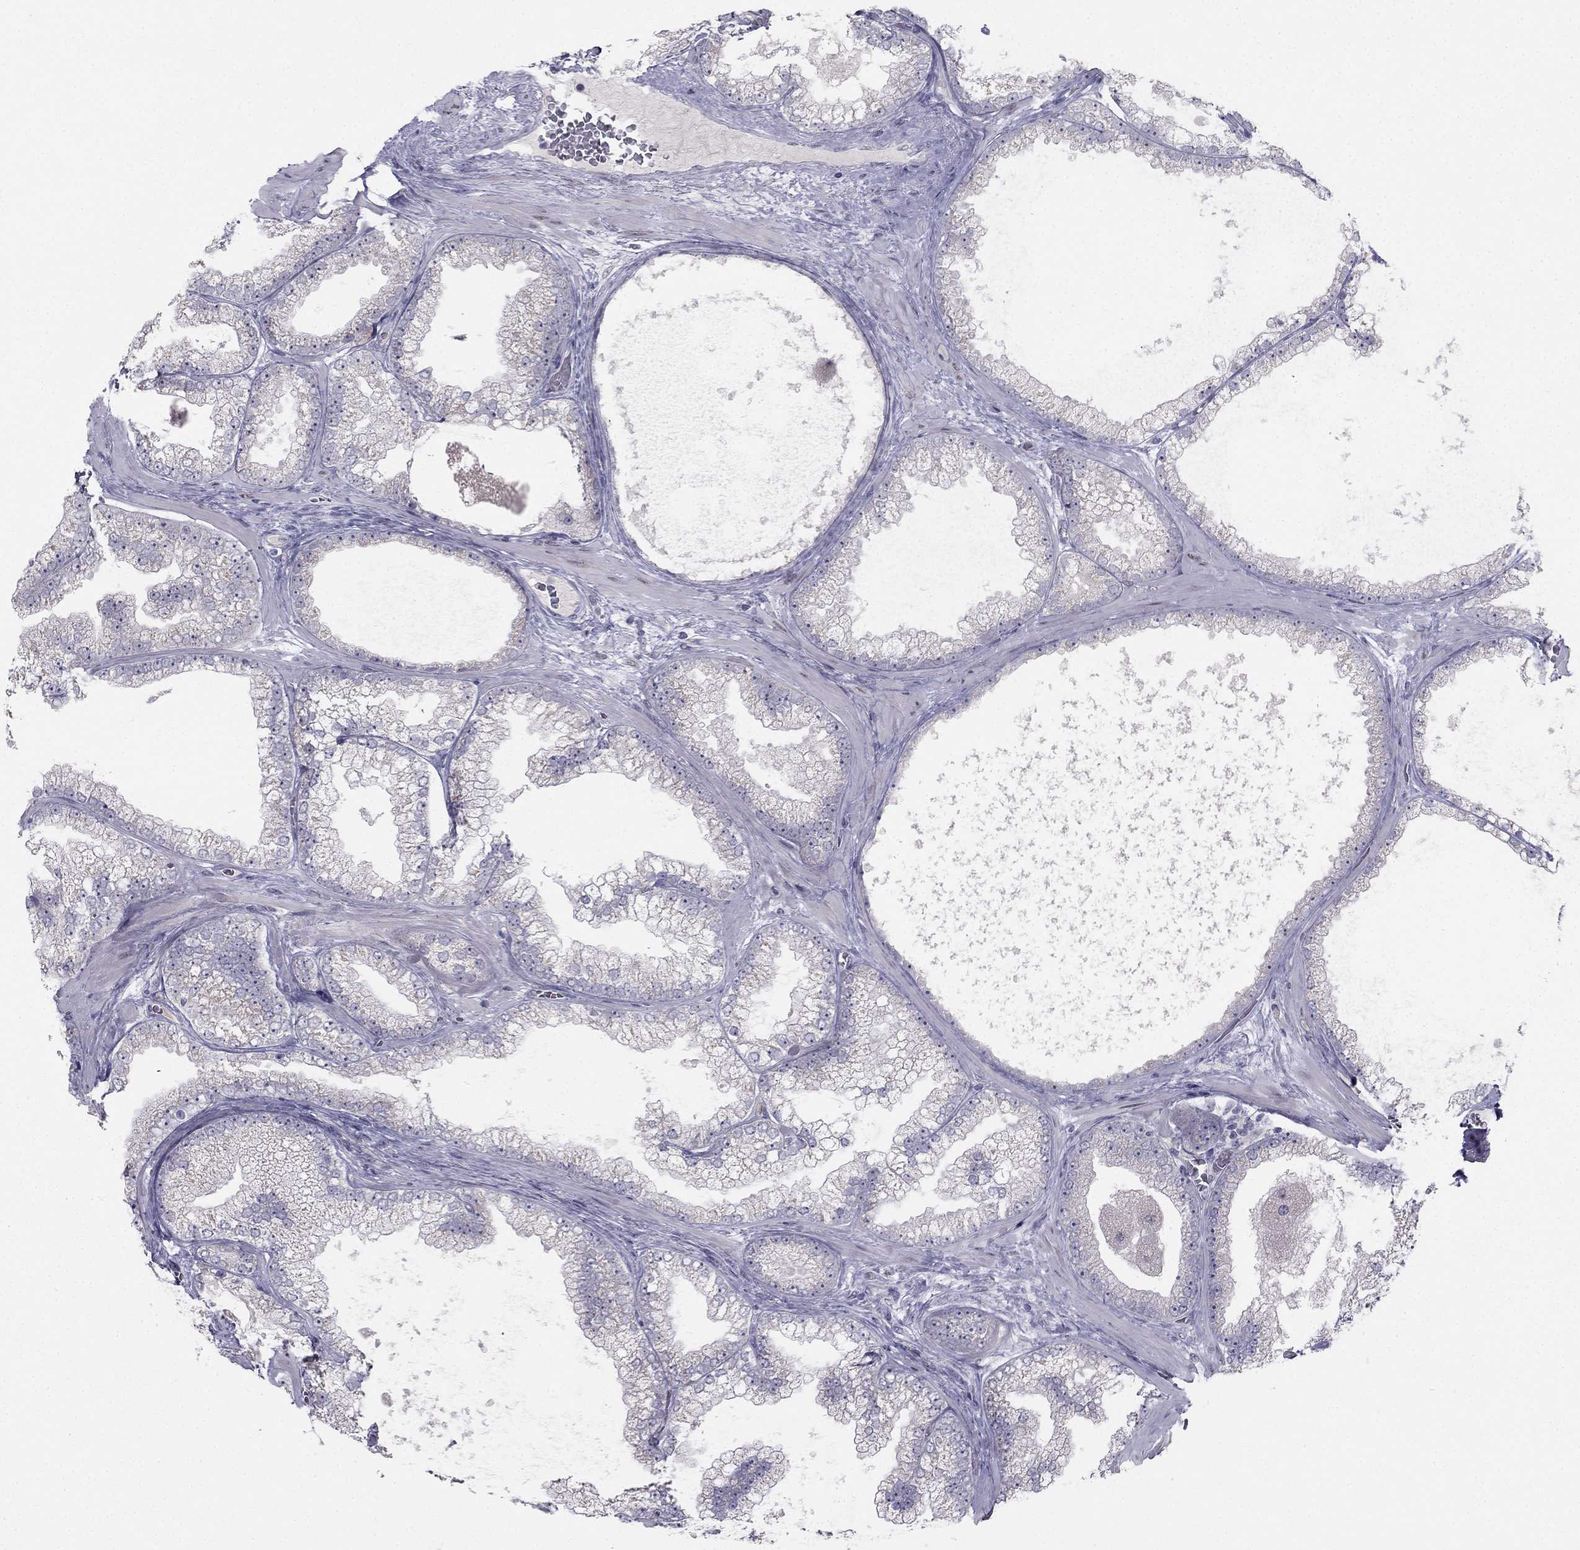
{"staining": {"intensity": "negative", "quantity": "none", "location": "none"}, "tissue": "prostate cancer", "cell_type": "Tumor cells", "image_type": "cancer", "snomed": [{"axis": "morphology", "description": "Adenocarcinoma, Low grade"}, {"axis": "topography", "description": "Prostate"}], "caption": "An IHC photomicrograph of prostate adenocarcinoma (low-grade) is shown. There is no staining in tumor cells of prostate adenocarcinoma (low-grade).", "gene": "TRPS1", "patient": {"sex": "male", "age": 57}}